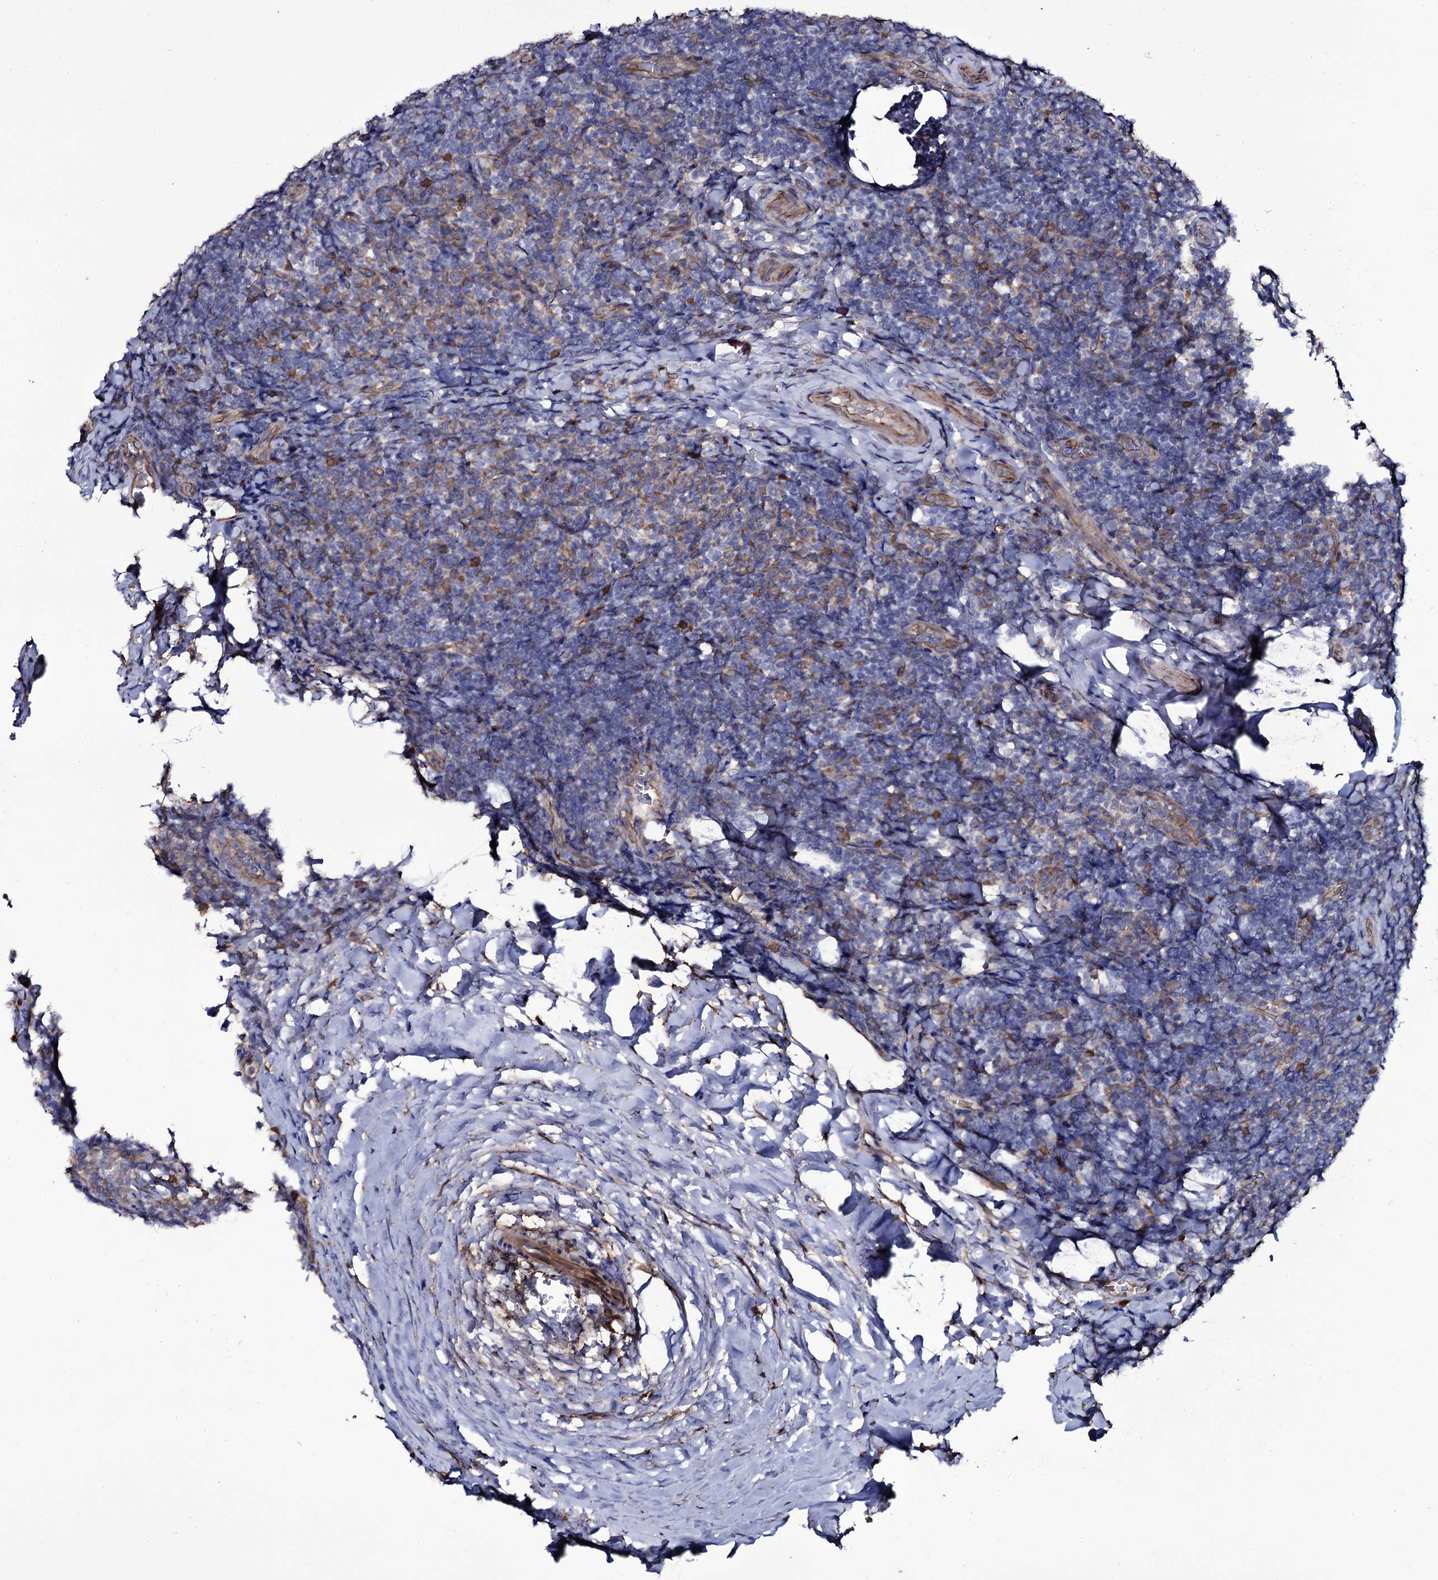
{"staining": {"intensity": "negative", "quantity": "none", "location": "none"}, "tissue": "tonsil", "cell_type": "Germinal center cells", "image_type": "normal", "snomed": [{"axis": "morphology", "description": "Normal tissue, NOS"}, {"axis": "topography", "description": "Tonsil"}], "caption": "Immunohistochemistry micrograph of unremarkable tonsil: human tonsil stained with DAB shows no significant protein expression in germinal center cells.", "gene": "TTC23", "patient": {"sex": "male", "age": 17}}